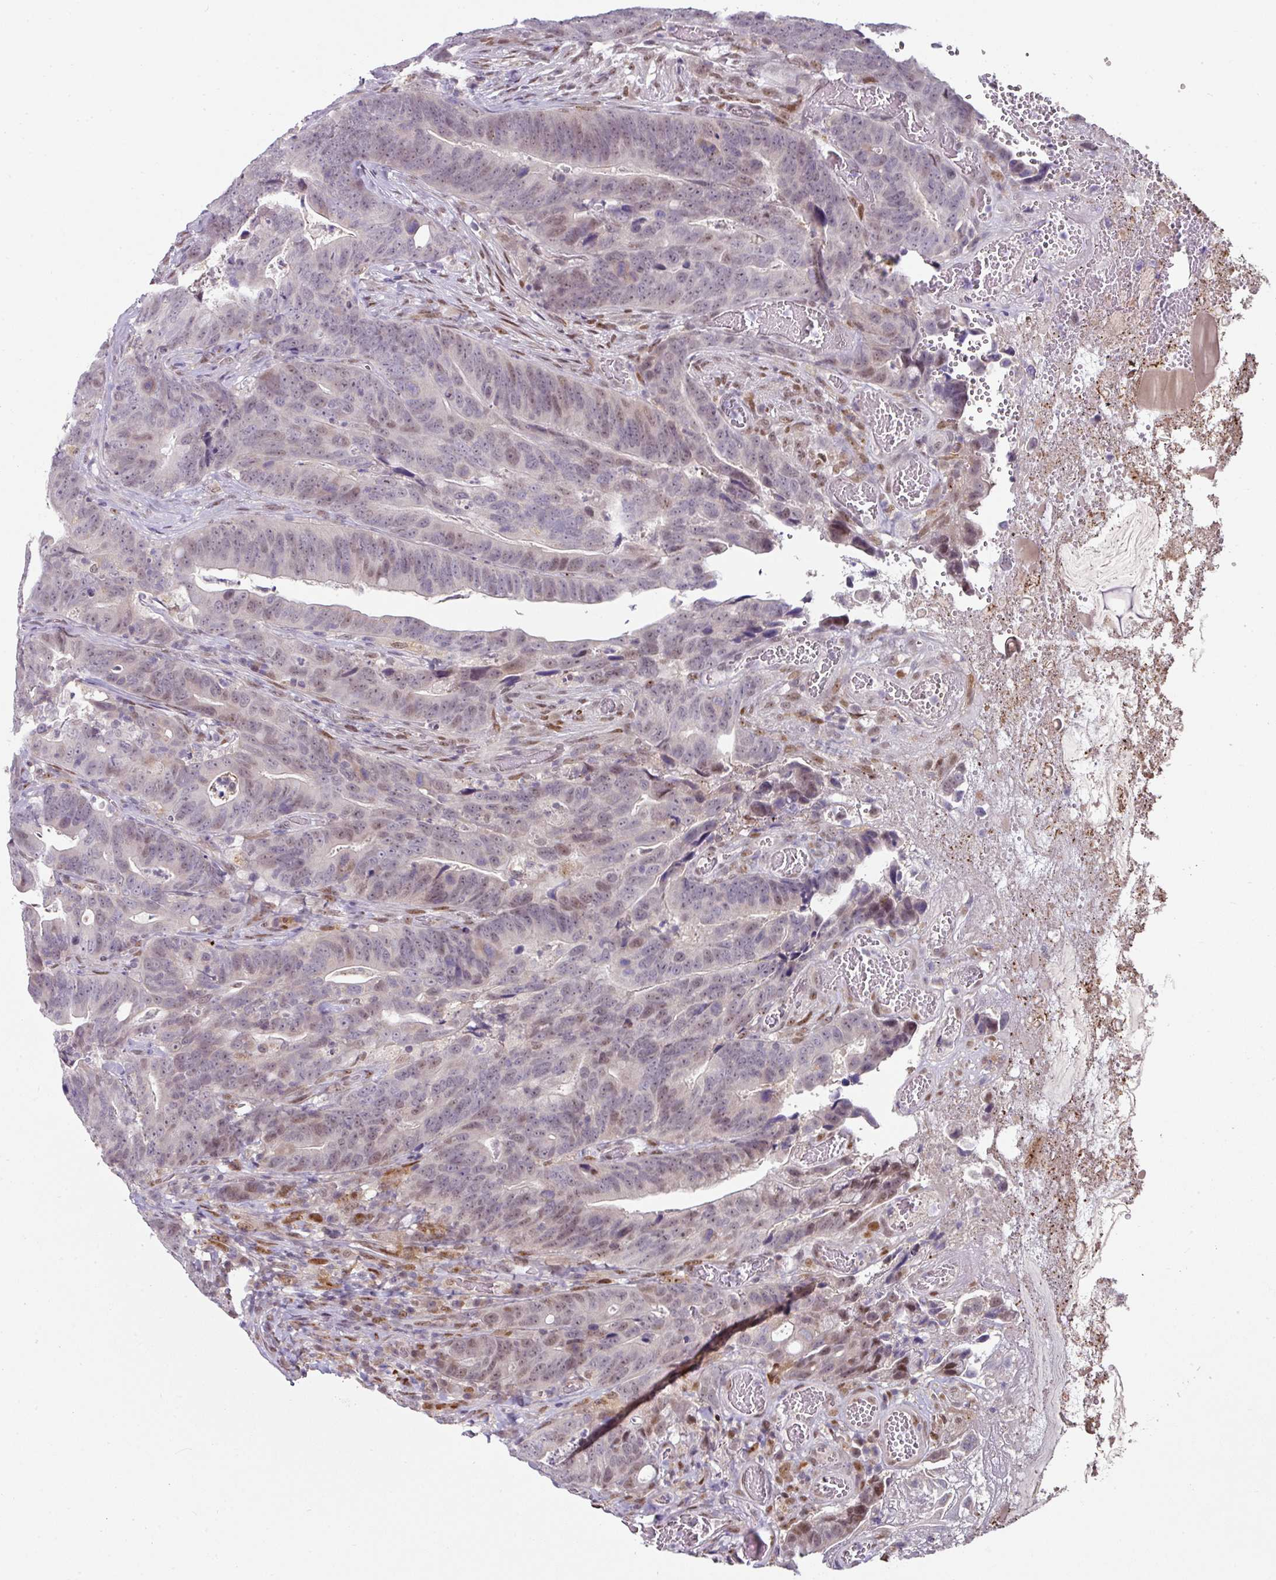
{"staining": {"intensity": "weak", "quantity": "<25%", "location": "nuclear"}, "tissue": "colorectal cancer", "cell_type": "Tumor cells", "image_type": "cancer", "snomed": [{"axis": "morphology", "description": "Adenocarcinoma, NOS"}, {"axis": "topography", "description": "Colon"}], "caption": "Immunohistochemical staining of human adenocarcinoma (colorectal) exhibits no significant staining in tumor cells.", "gene": "SWSAP1", "patient": {"sex": "female", "age": 82}}